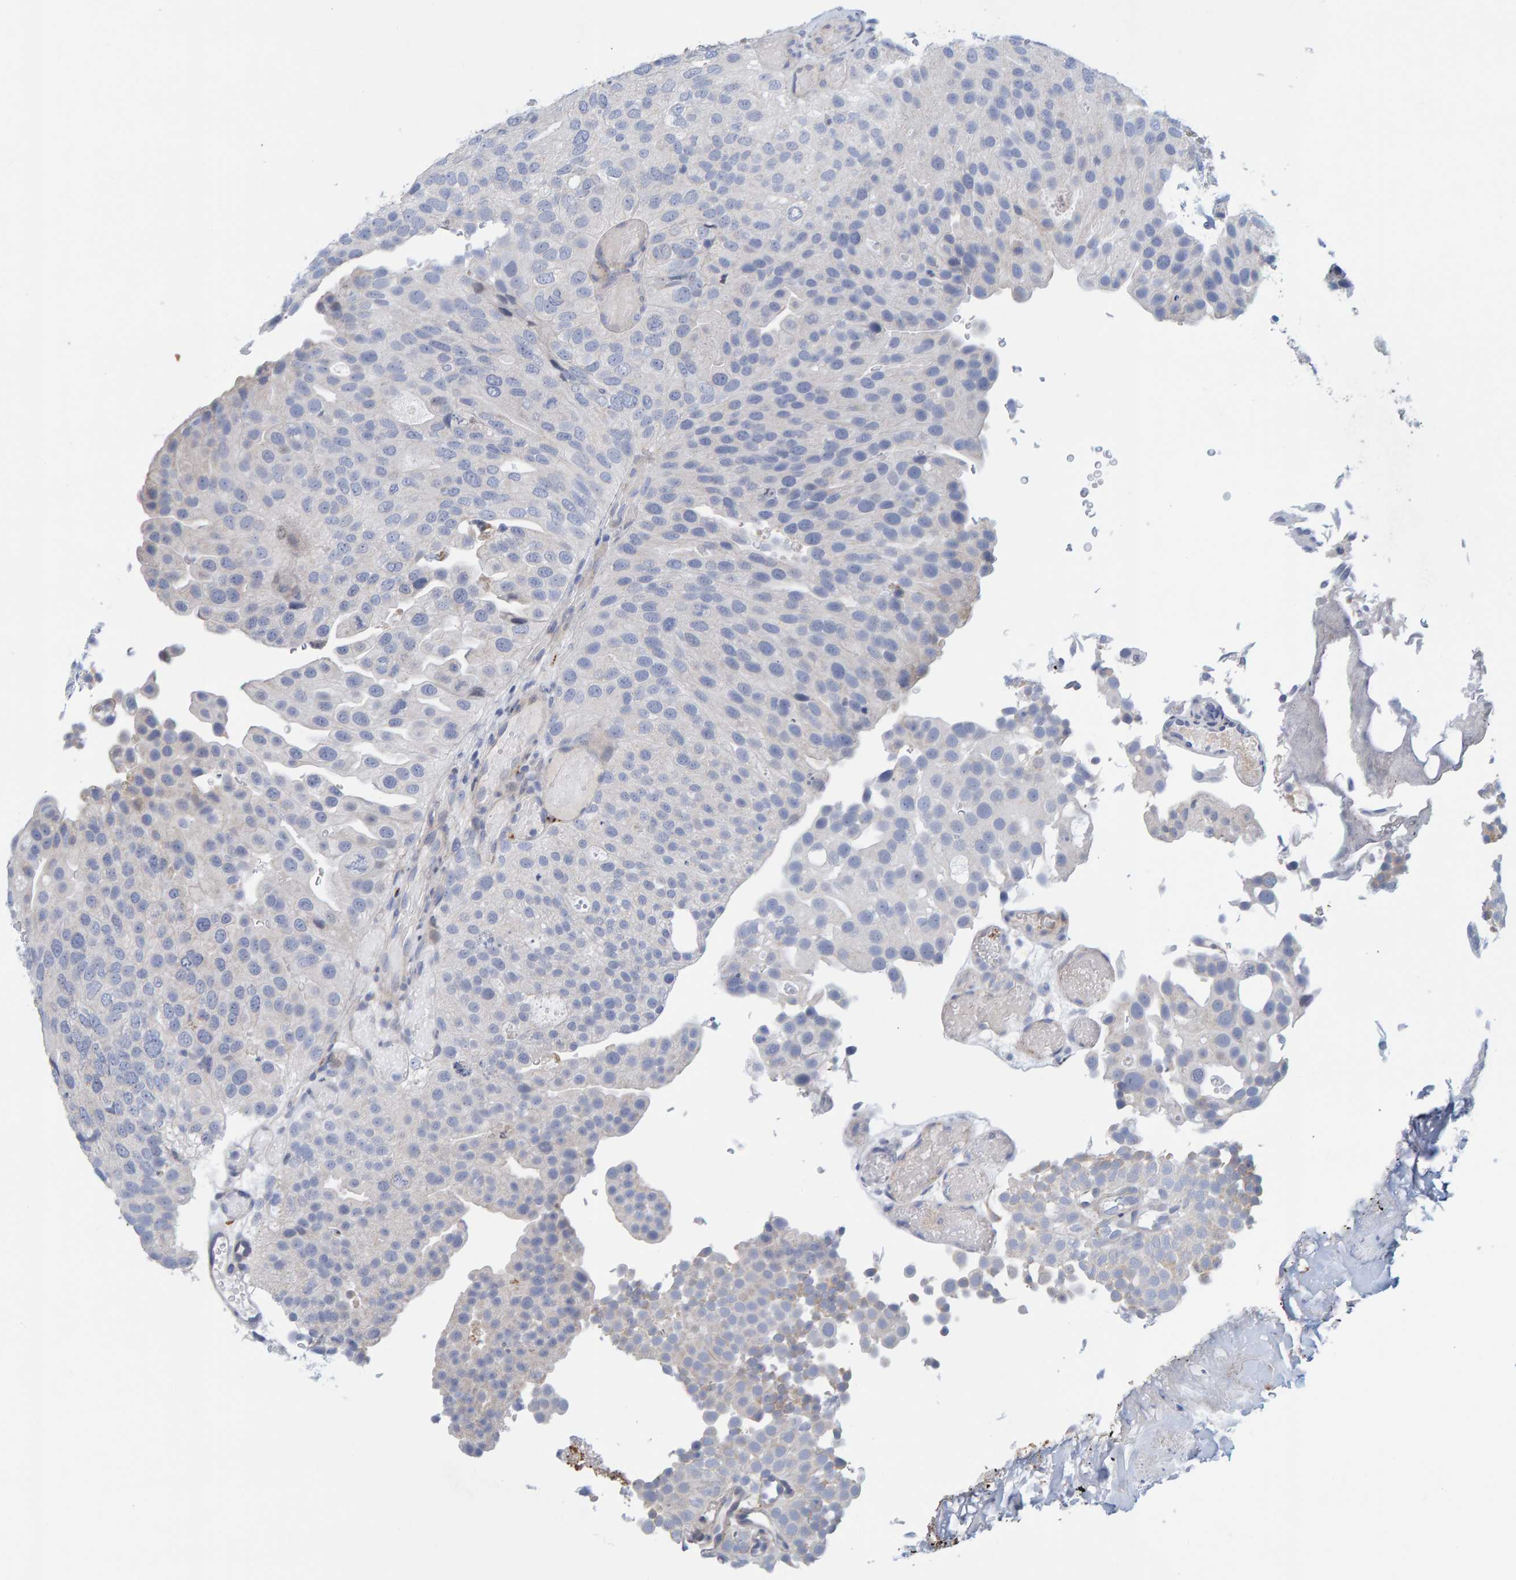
{"staining": {"intensity": "negative", "quantity": "none", "location": "none"}, "tissue": "urothelial cancer", "cell_type": "Tumor cells", "image_type": "cancer", "snomed": [{"axis": "morphology", "description": "Urothelial carcinoma, Low grade"}, {"axis": "topography", "description": "Urinary bladder"}], "caption": "An immunohistochemistry image of urothelial carcinoma (low-grade) is shown. There is no staining in tumor cells of urothelial carcinoma (low-grade). The staining is performed using DAB brown chromogen with nuclei counter-stained in using hematoxylin.", "gene": "ZC3H3", "patient": {"sex": "male", "age": 78}}